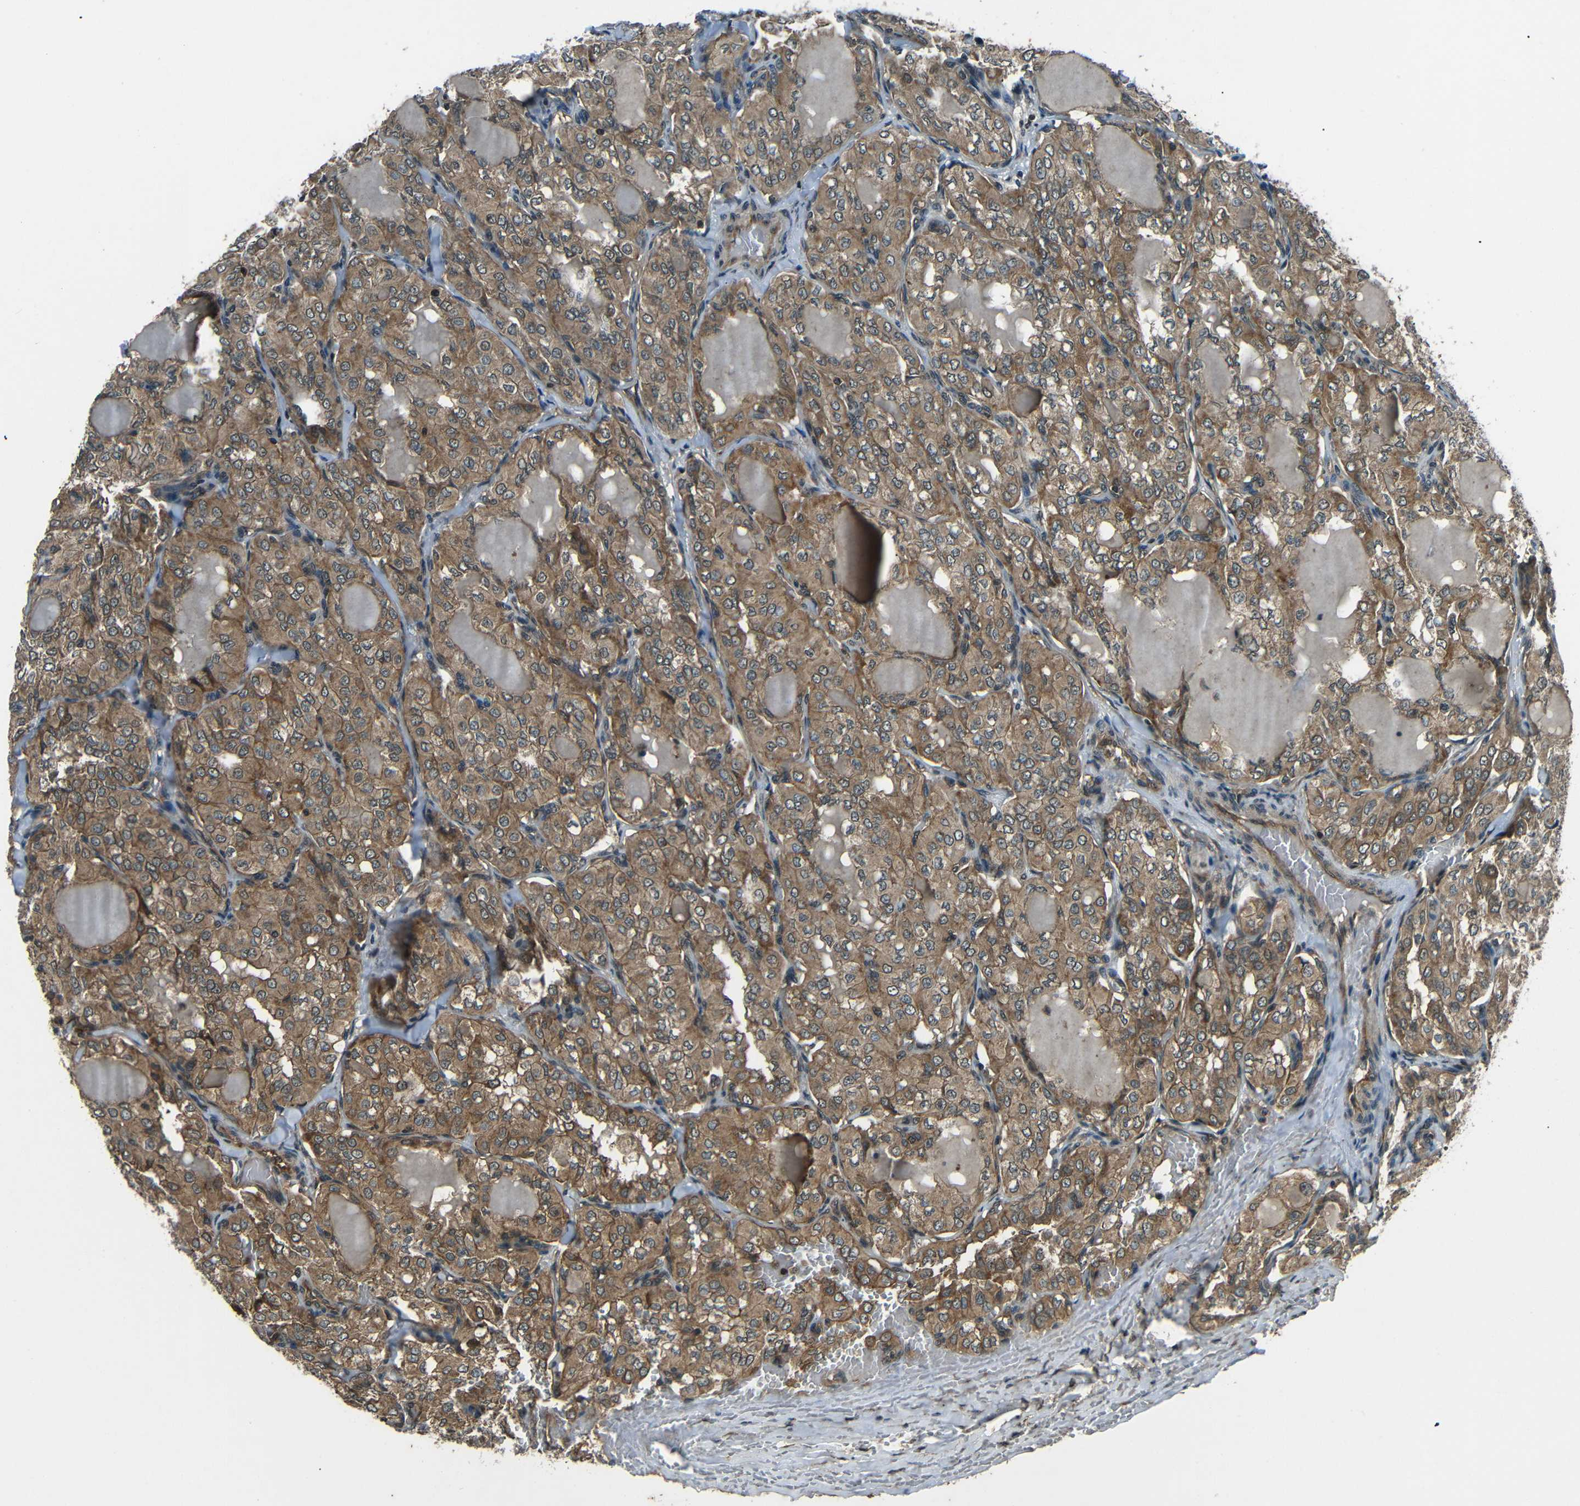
{"staining": {"intensity": "moderate", "quantity": ">75%", "location": "cytoplasmic/membranous"}, "tissue": "thyroid cancer", "cell_type": "Tumor cells", "image_type": "cancer", "snomed": [{"axis": "morphology", "description": "Papillary adenocarcinoma, NOS"}, {"axis": "topography", "description": "Thyroid gland"}], "caption": "This micrograph displays IHC staining of thyroid cancer (papillary adenocarcinoma), with medium moderate cytoplasmic/membranous staining in about >75% of tumor cells.", "gene": "PLK2", "patient": {"sex": "male", "age": 20}}